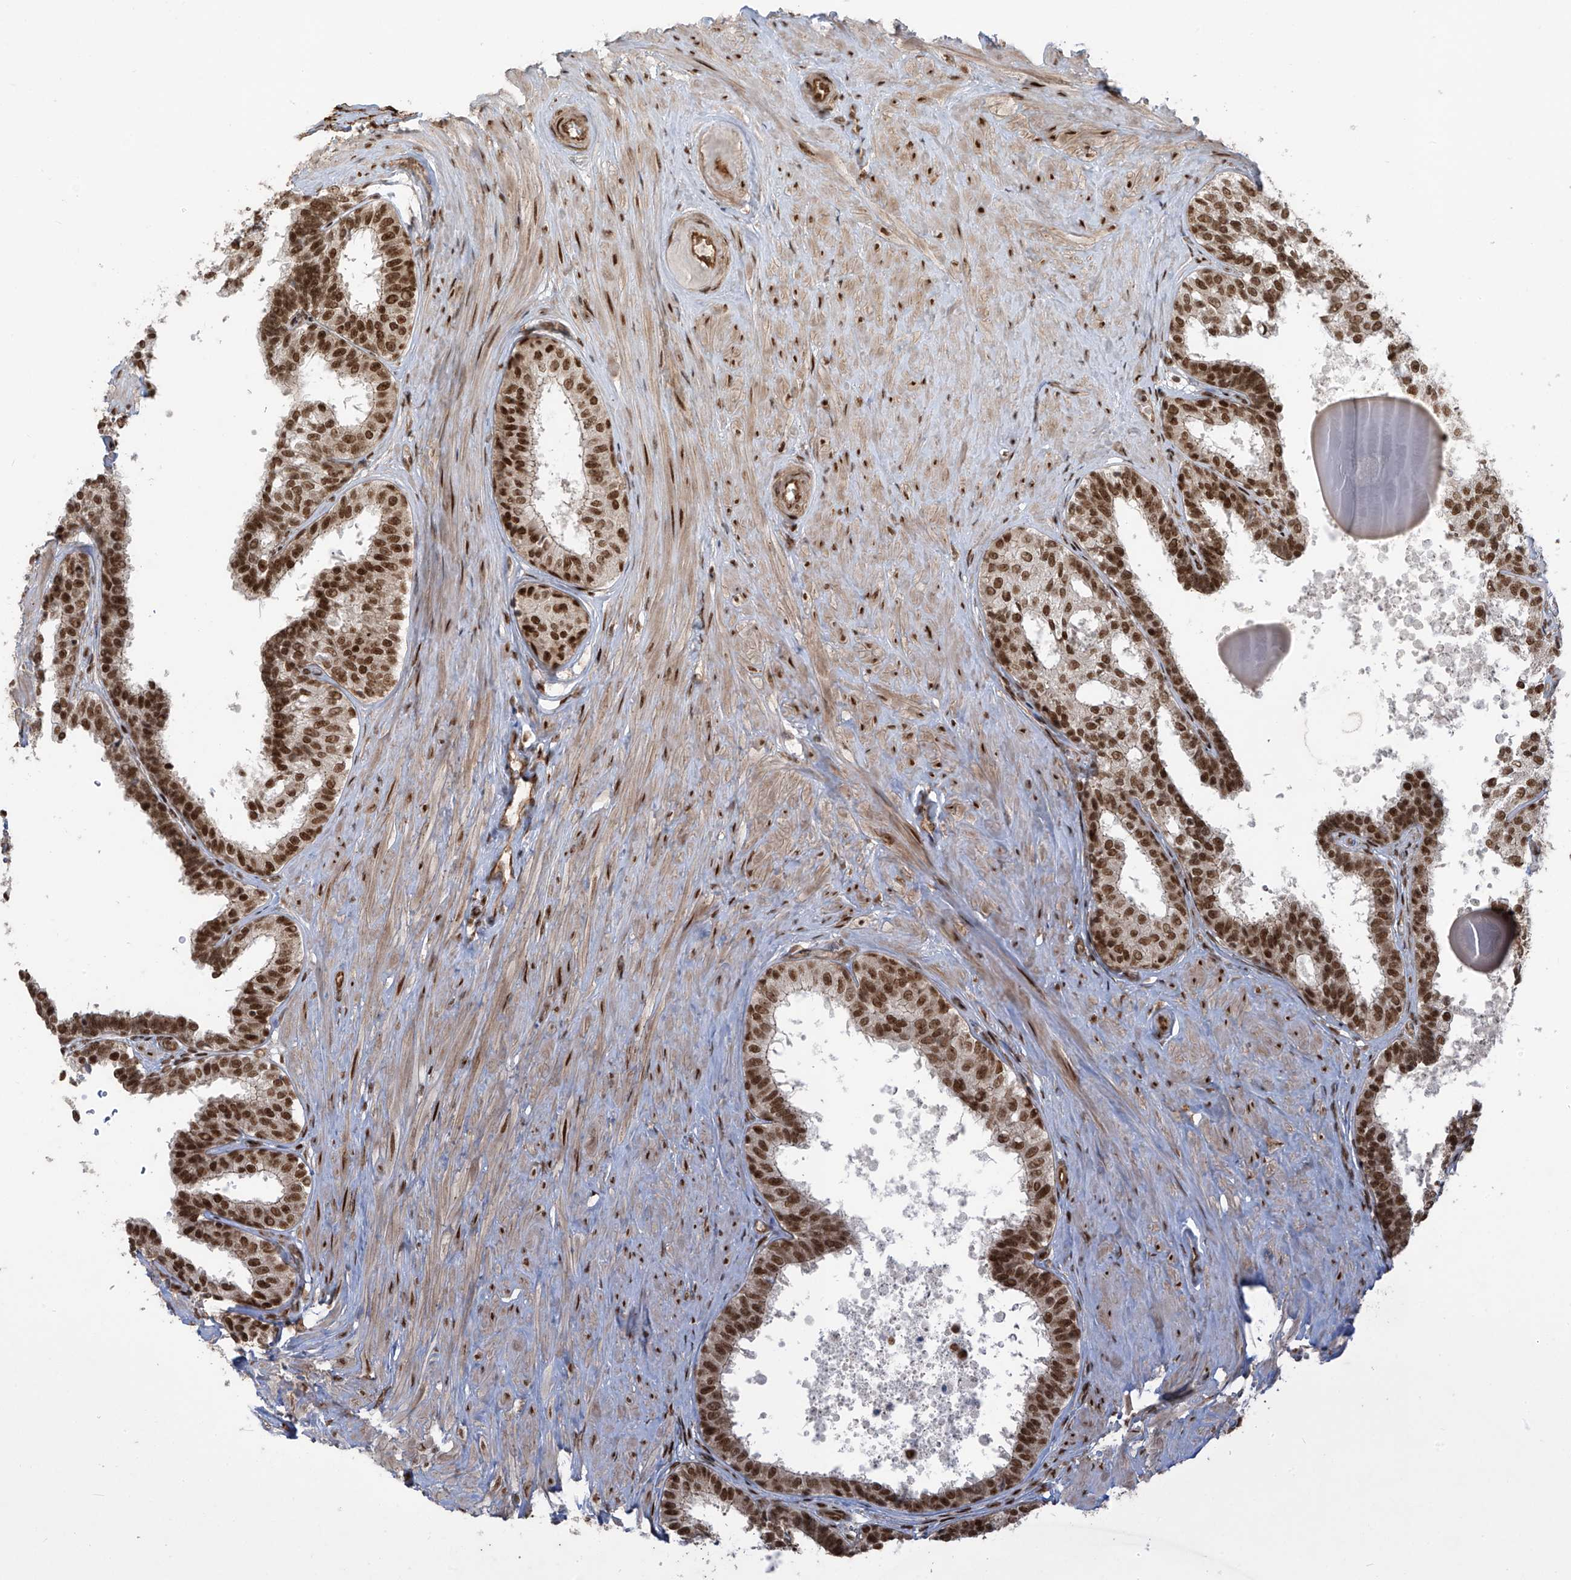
{"staining": {"intensity": "strong", "quantity": ">75%", "location": "nuclear"}, "tissue": "prostate", "cell_type": "Glandular cells", "image_type": "normal", "snomed": [{"axis": "morphology", "description": "Normal tissue, NOS"}, {"axis": "topography", "description": "Prostate"}], "caption": "A photomicrograph of human prostate stained for a protein demonstrates strong nuclear brown staining in glandular cells.", "gene": "ARHGEF3", "patient": {"sex": "male", "age": 48}}